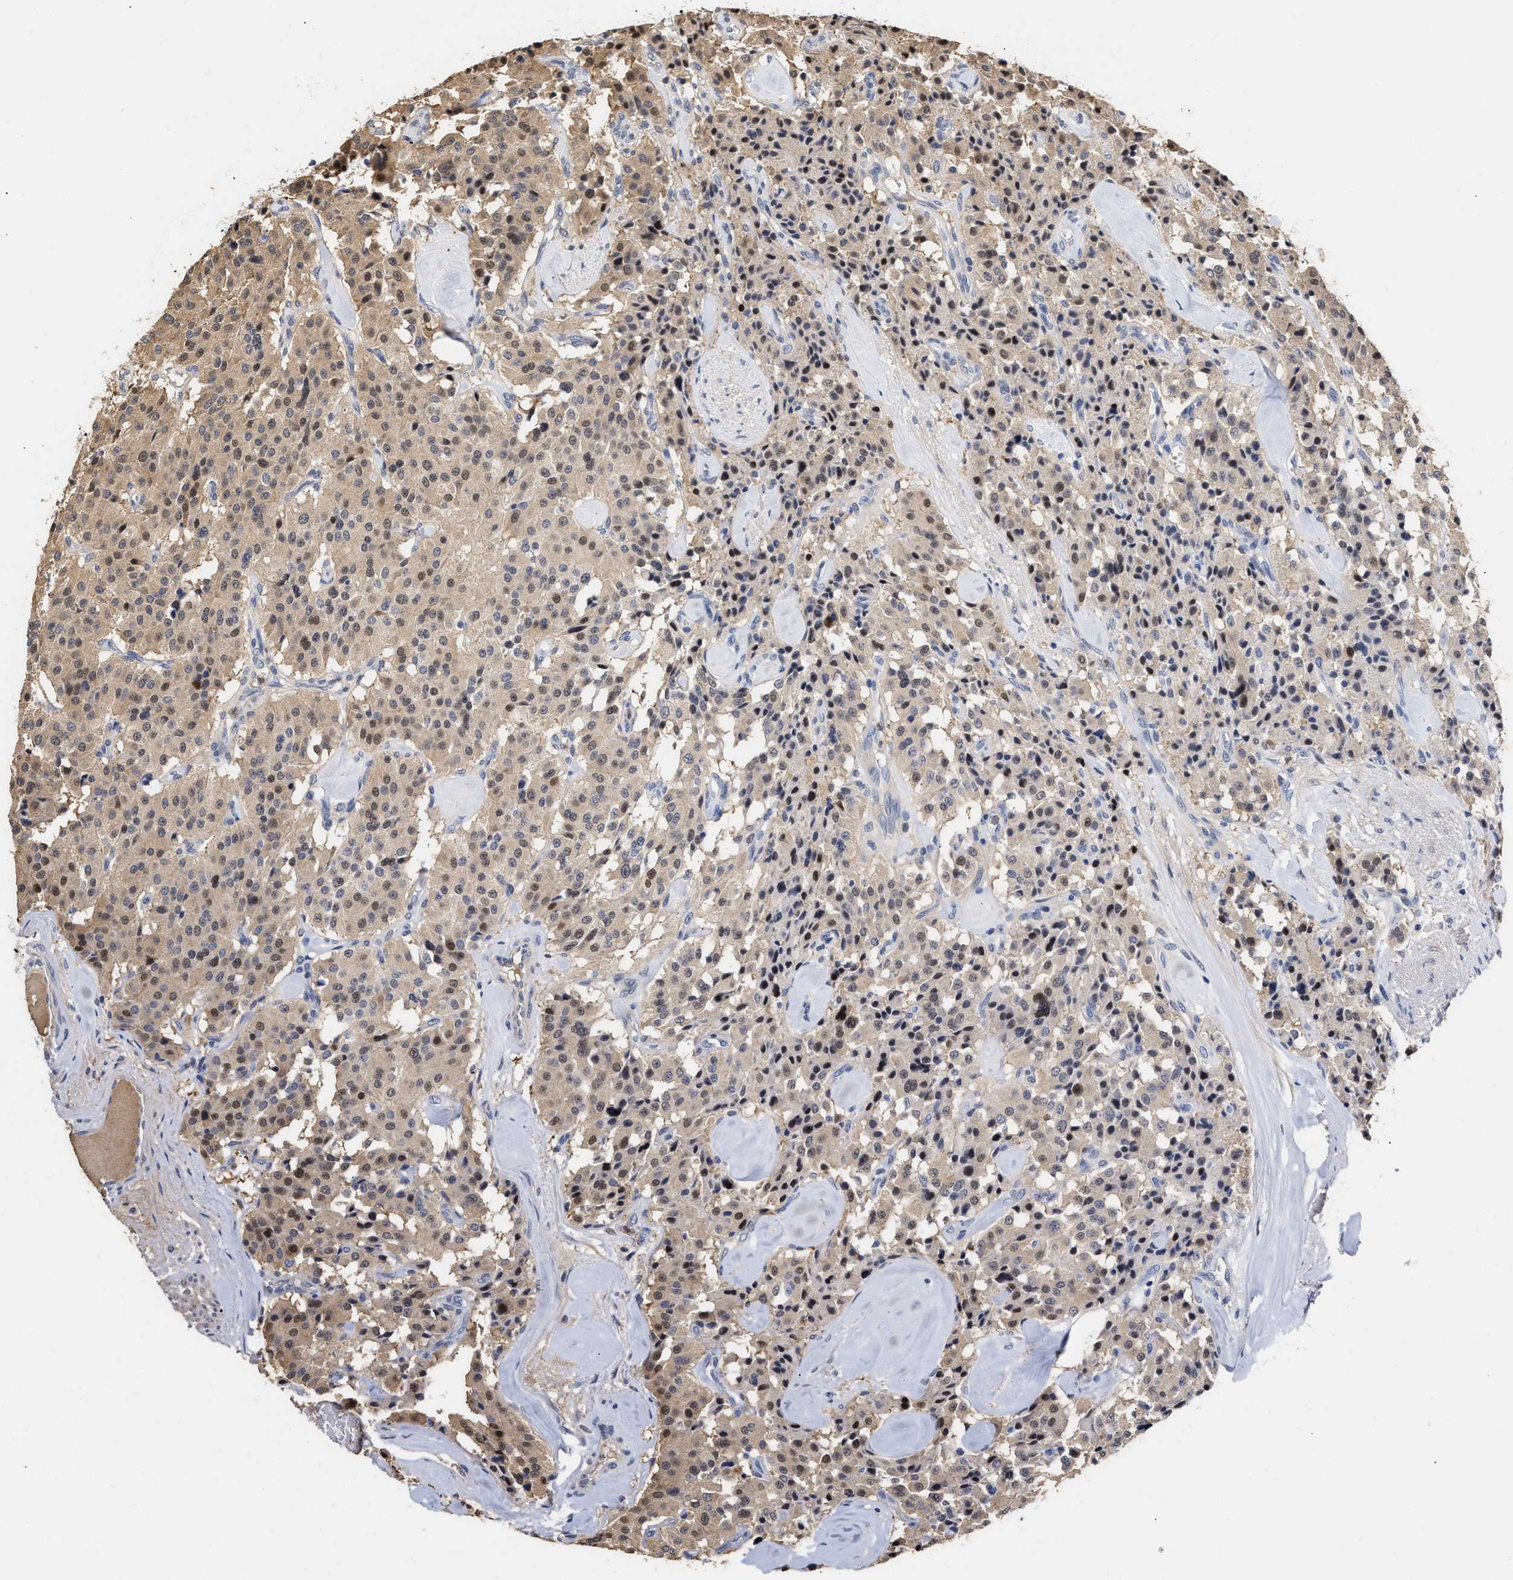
{"staining": {"intensity": "weak", "quantity": "25%-75%", "location": "cytoplasmic/membranous,nuclear"}, "tissue": "carcinoid", "cell_type": "Tumor cells", "image_type": "cancer", "snomed": [{"axis": "morphology", "description": "Carcinoid, malignant, NOS"}, {"axis": "topography", "description": "Lung"}], "caption": "A low amount of weak cytoplasmic/membranous and nuclear expression is identified in approximately 25%-75% of tumor cells in malignant carcinoid tissue.", "gene": "KLHDC1", "patient": {"sex": "male", "age": 30}}